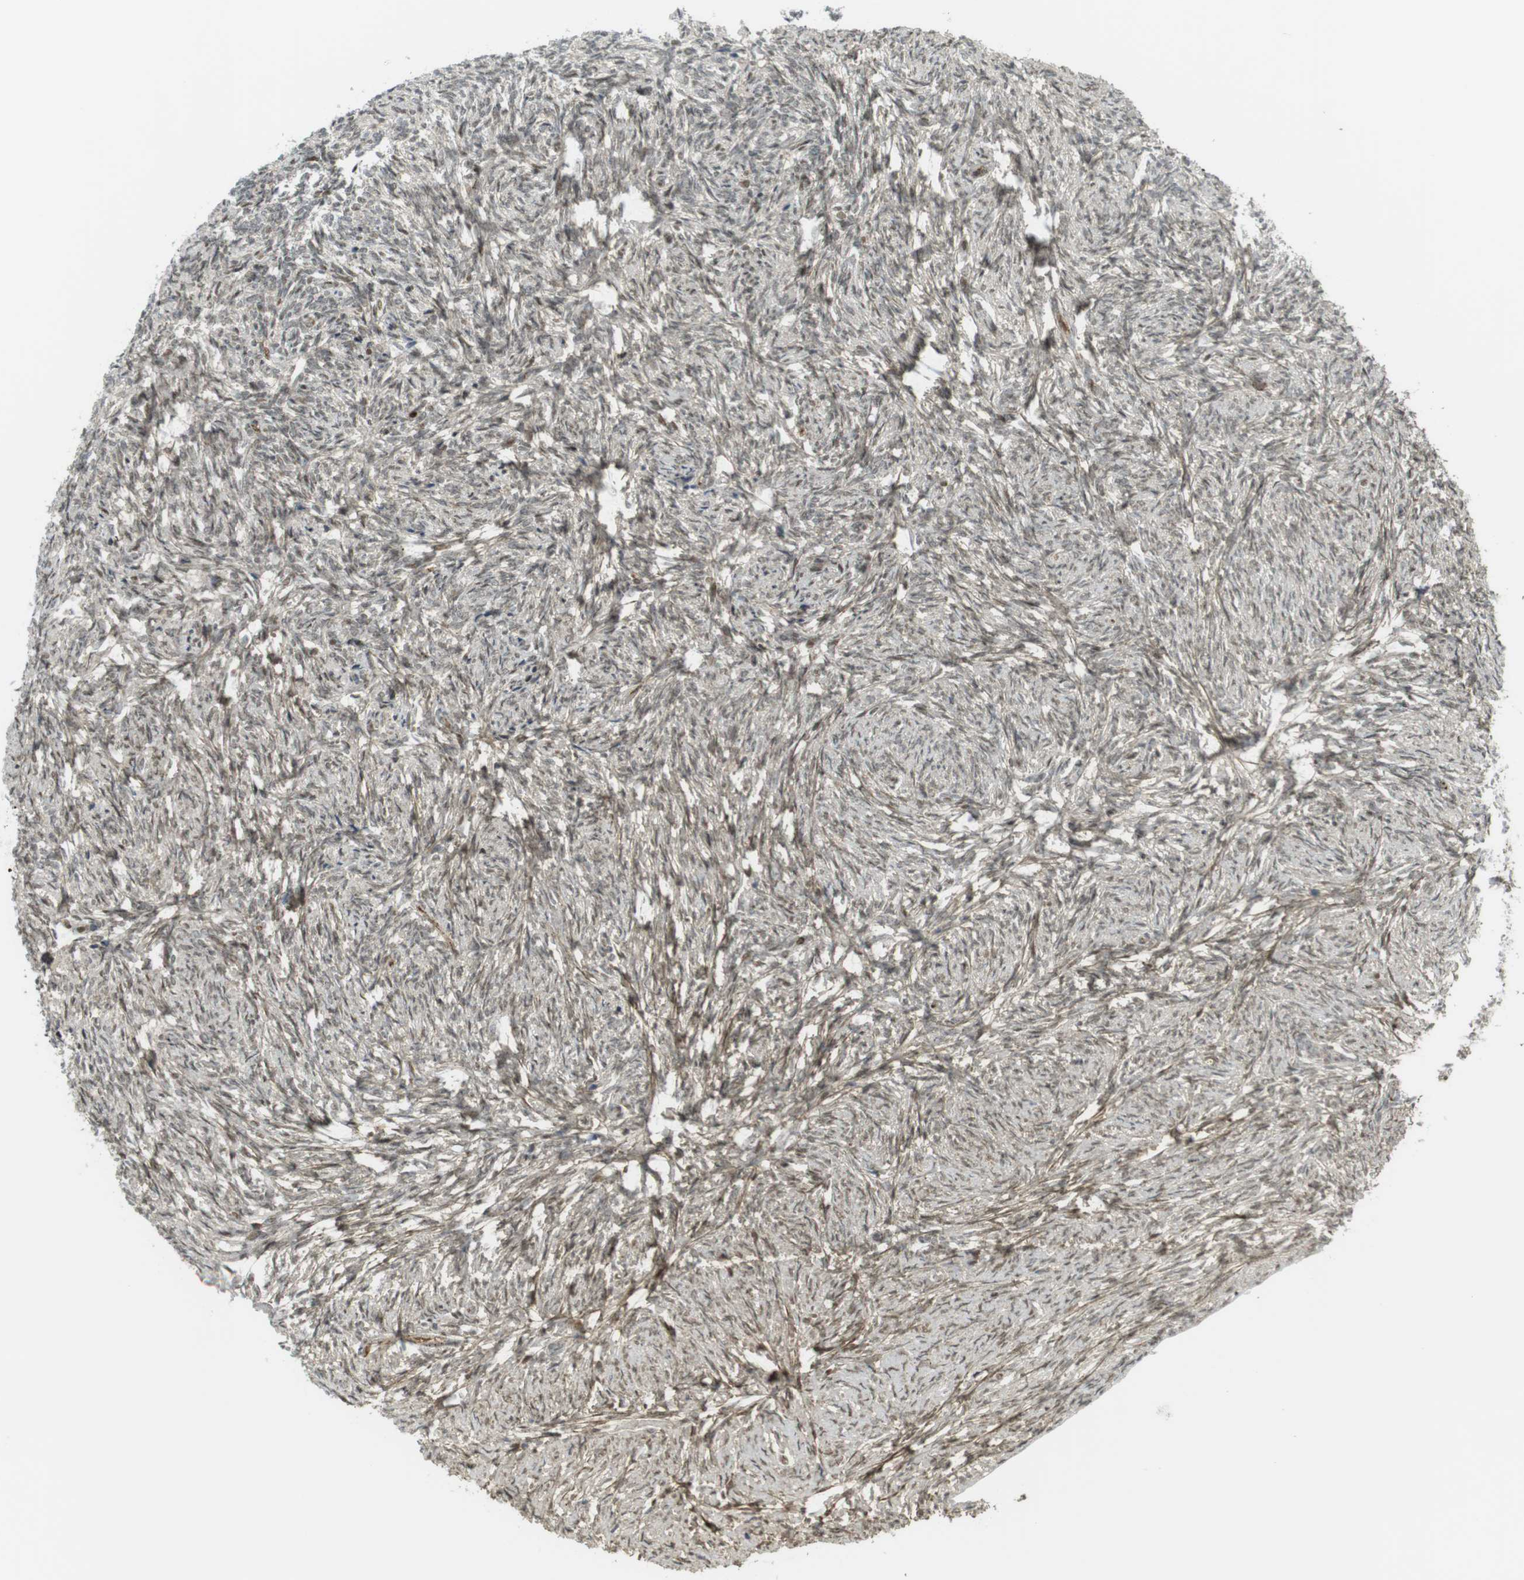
{"staining": {"intensity": "weak", "quantity": ">75%", "location": "cytoplasmic/membranous,nuclear"}, "tissue": "ovary", "cell_type": "Ovarian stroma cells", "image_type": "normal", "snomed": [{"axis": "morphology", "description": "Normal tissue, NOS"}, {"axis": "topography", "description": "Ovary"}], "caption": "High-power microscopy captured an IHC photomicrograph of benign ovary, revealing weak cytoplasmic/membranous,nuclear expression in approximately >75% of ovarian stroma cells.", "gene": "PPP1R13B", "patient": {"sex": "female", "age": 60}}